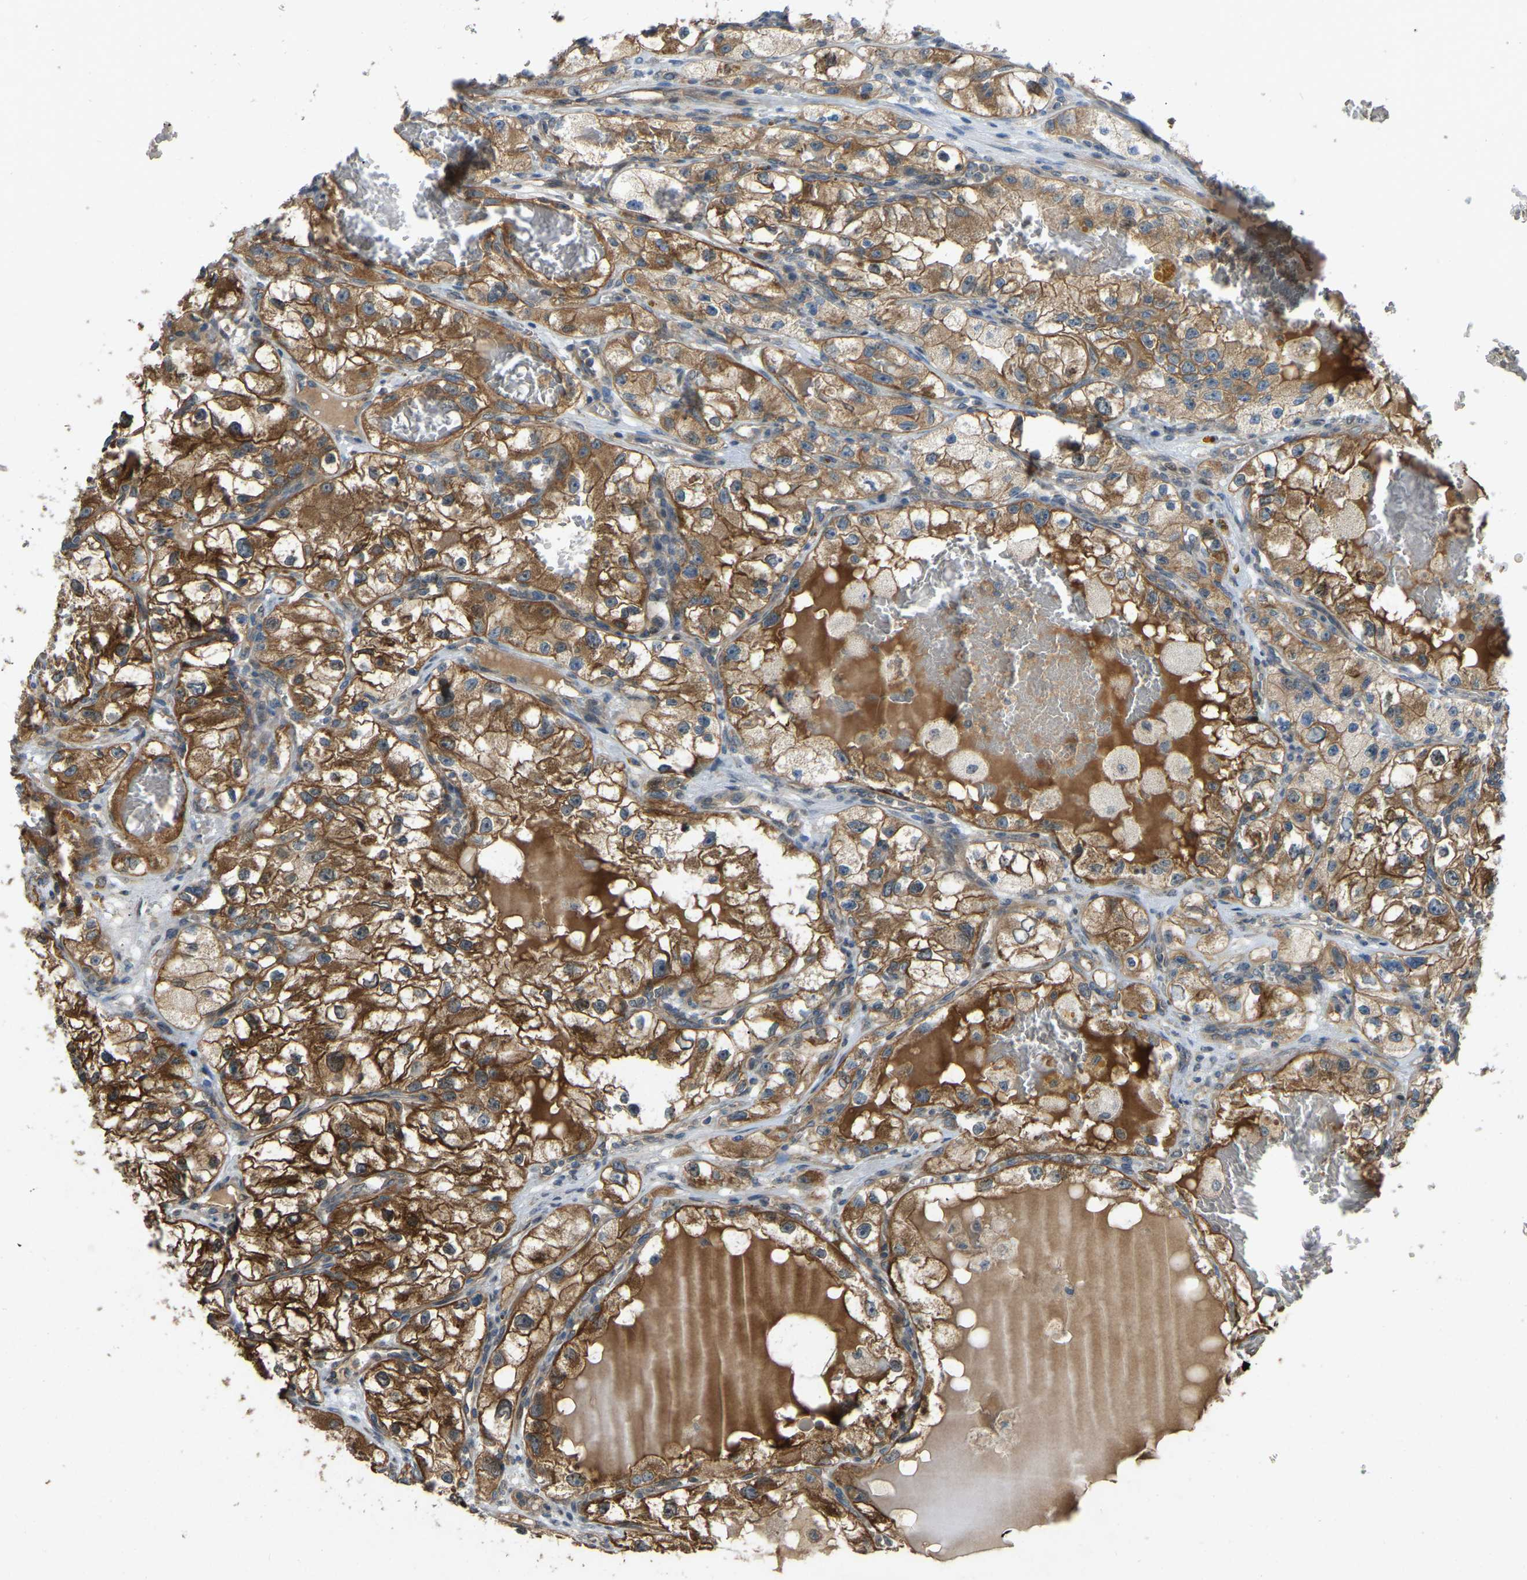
{"staining": {"intensity": "strong", "quantity": ">75%", "location": "cytoplasmic/membranous"}, "tissue": "renal cancer", "cell_type": "Tumor cells", "image_type": "cancer", "snomed": [{"axis": "morphology", "description": "Adenocarcinoma, NOS"}, {"axis": "topography", "description": "Kidney"}], "caption": "DAB (3,3'-diaminobenzidine) immunohistochemical staining of human adenocarcinoma (renal) demonstrates strong cytoplasmic/membranous protein positivity in about >75% of tumor cells.", "gene": "C21orf91", "patient": {"sex": "female", "age": 57}}